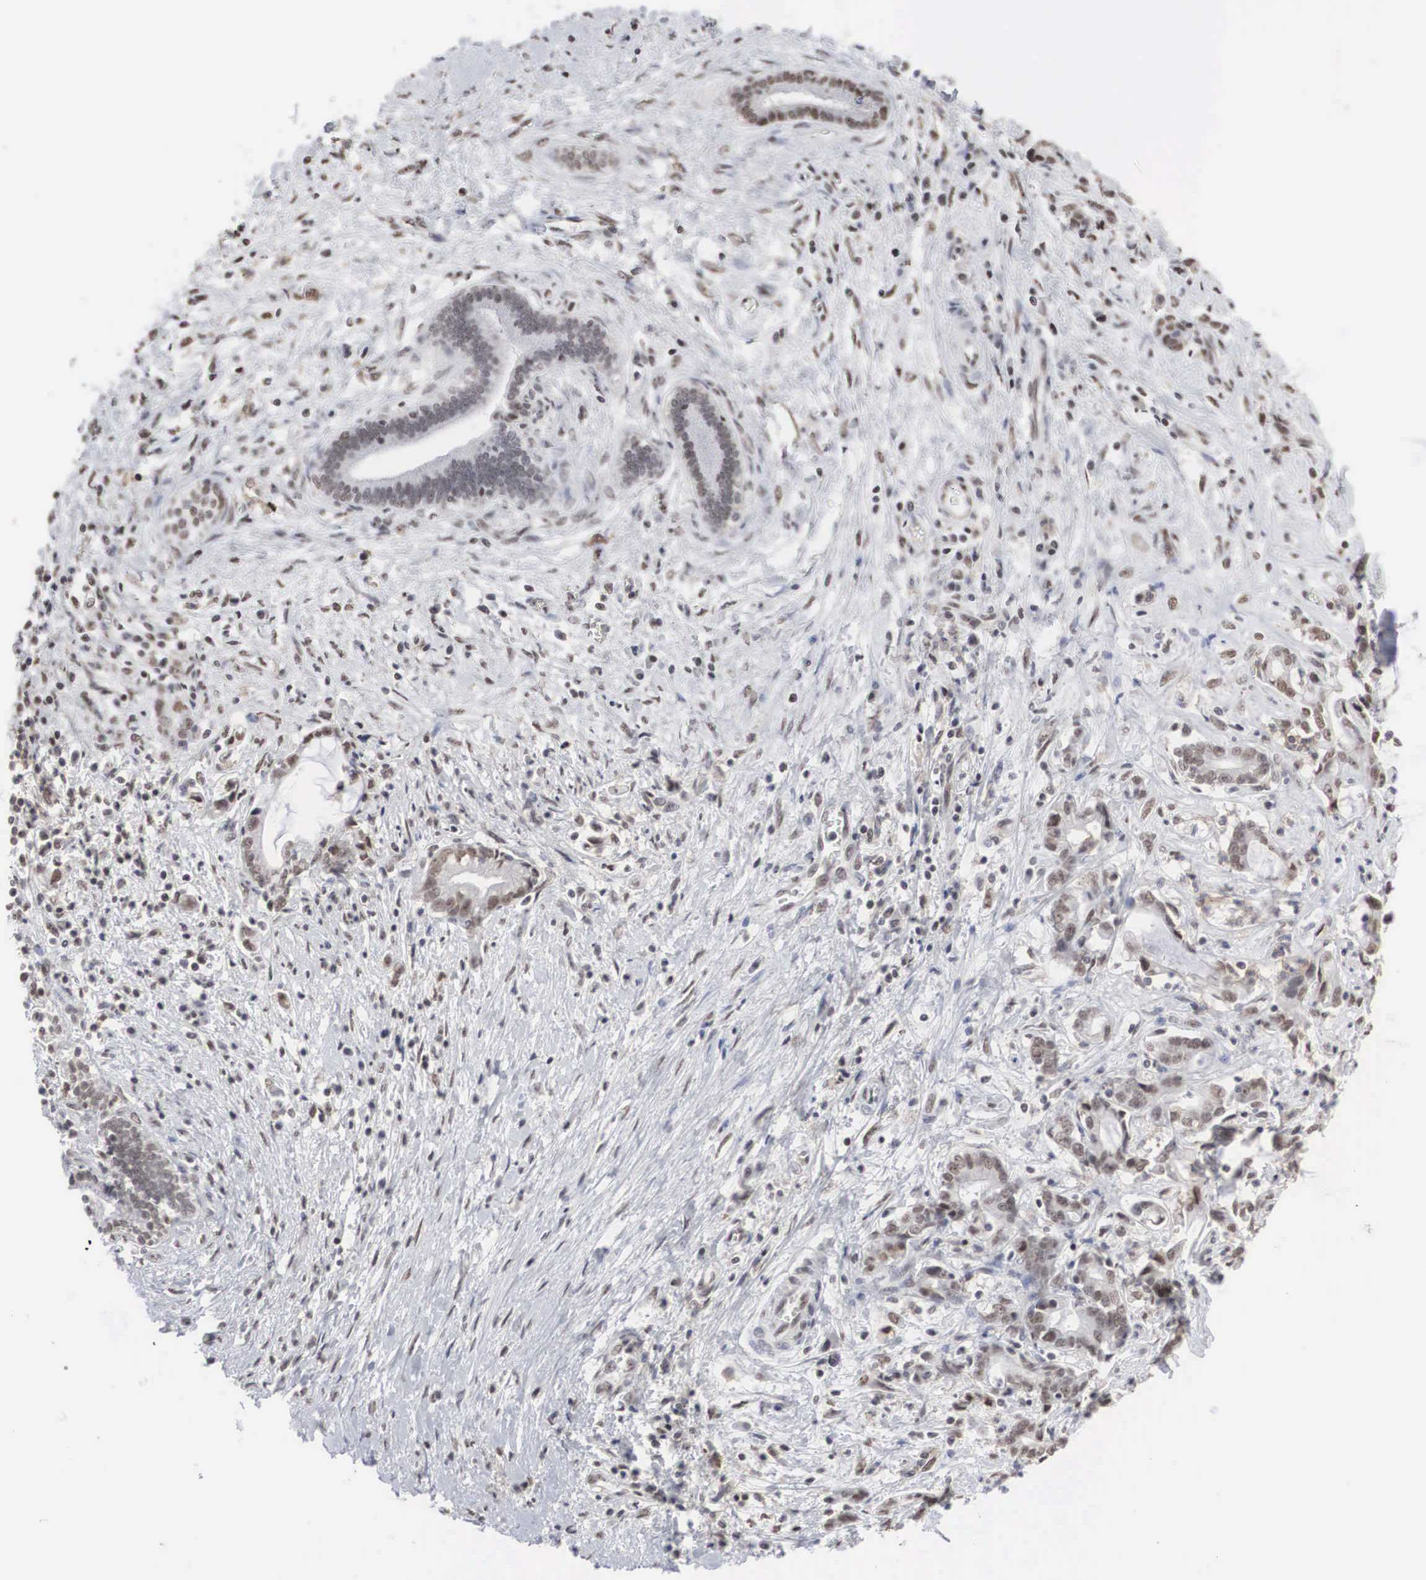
{"staining": {"intensity": "weak", "quantity": "<25%", "location": "cytoplasmic/membranous,nuclear"}, "tissue": "liver cancer", "cell_type": "Tumor cells", "image_type": "cancer", "snomed": [{"axis": "morphology", "description": "Cholangiocarcinoma"}, {"axis": "topography", "description": "Liver"}], "caption": "Cholangiocarcinoma (liver) was stained to show a protein in brown. There is no significant staining in tumor cells.", "gene": "AUTS2", "patient": {"sex": "male", "age": 57}}